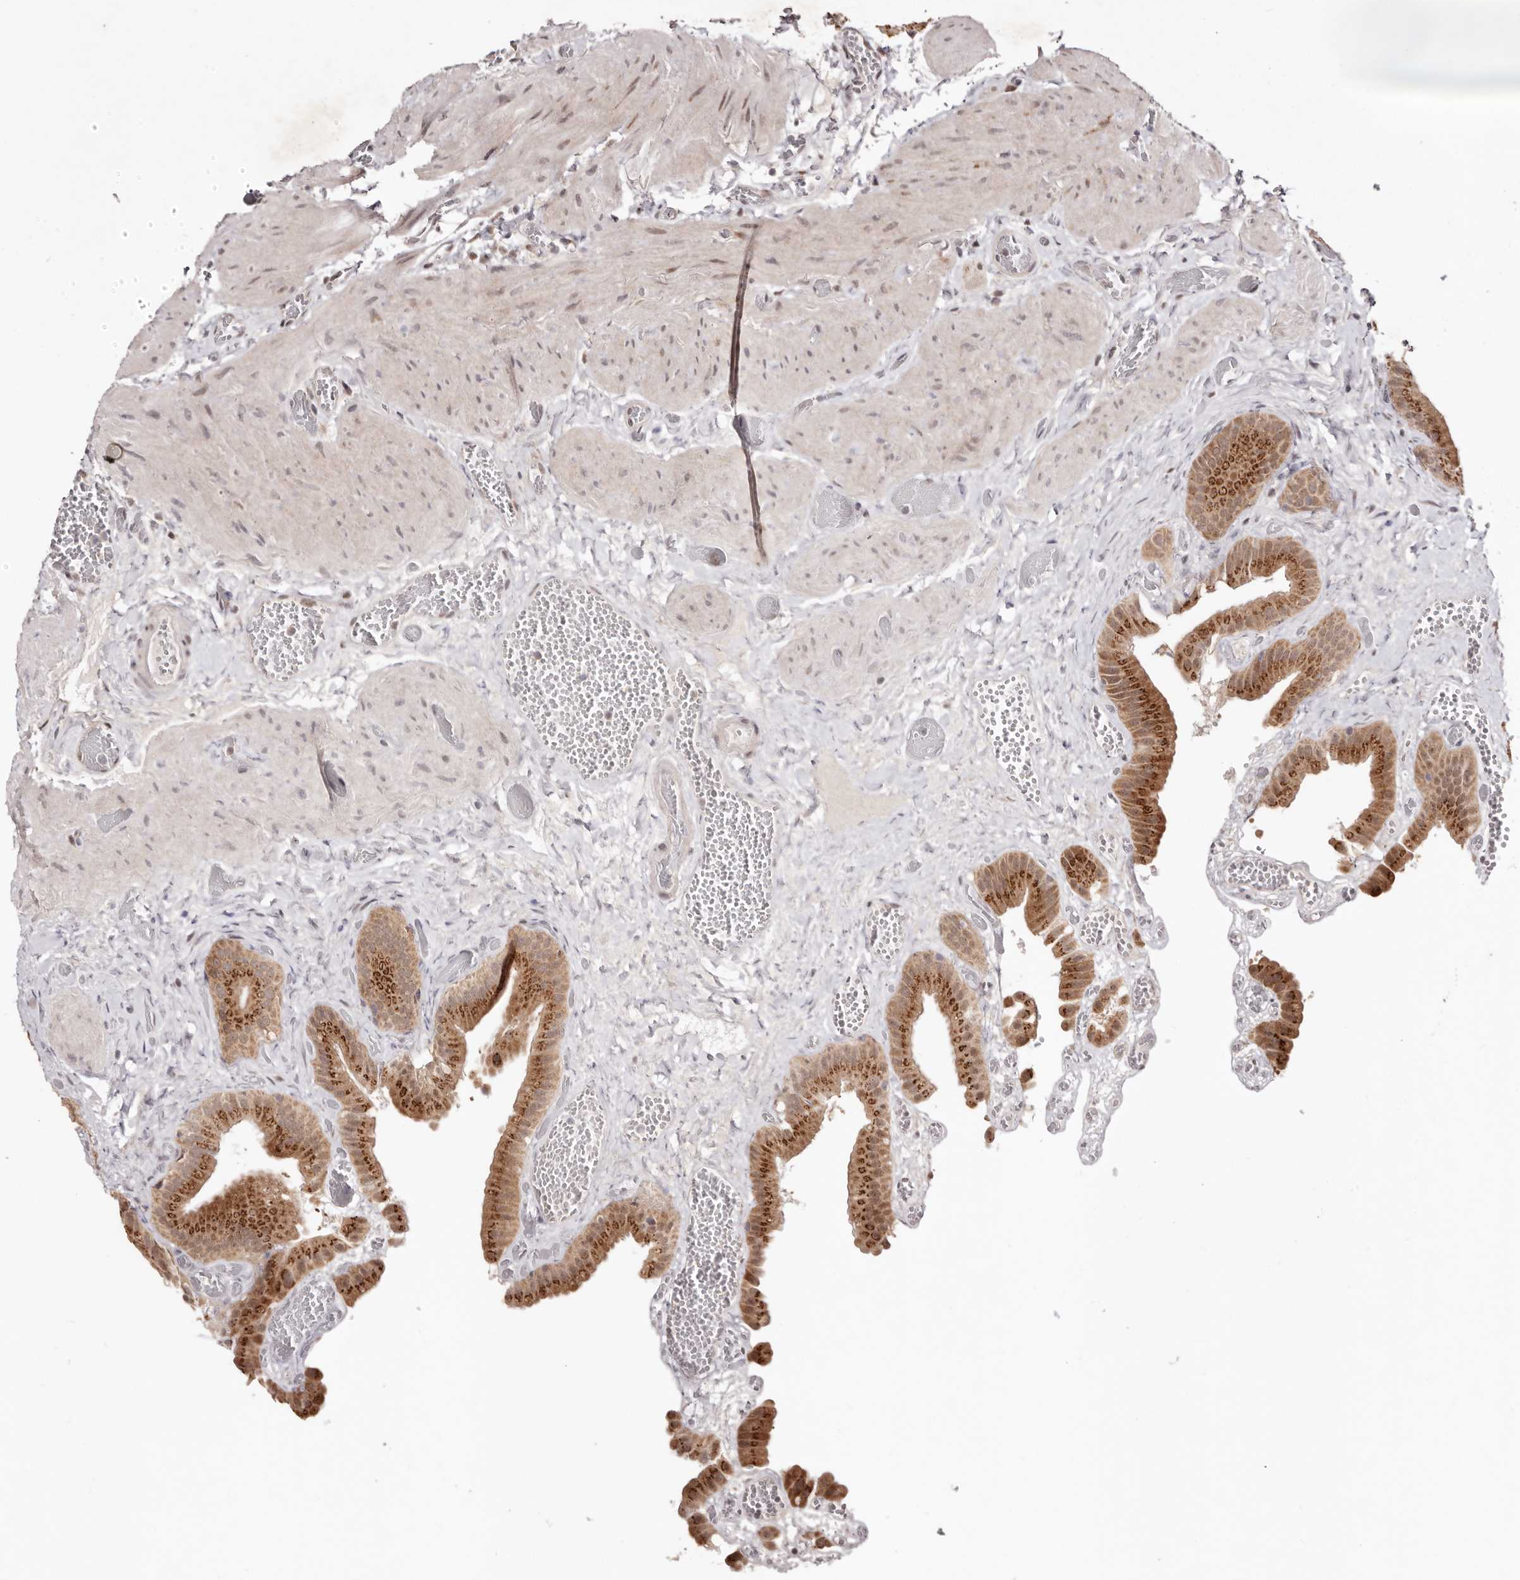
{"staining": {"intensity": "strong", "quantity": ">75%", "location": "cytoplasmic/membranous"}, "tissue": "gallbladder", "cell_type": "Glandular cells", "image_type": "normal", "snomed": [{"axis": "morphology", "description": "Normal tissue, NOS"}, {"axis": "topography", "description": "Gallbladder"}], "caption": "The immunohistochemical stain labels strong cytoplasmic/membranous staining in glandular cells of normal gallbladder. (Stains: DAB (3,3'-diaminobenzidine) in brown, nuclei in blue, Microscopy: brightfield microscopy at high magnification).", "gene": "EGR3", "patient": {"sex": "female", "age": 64}}